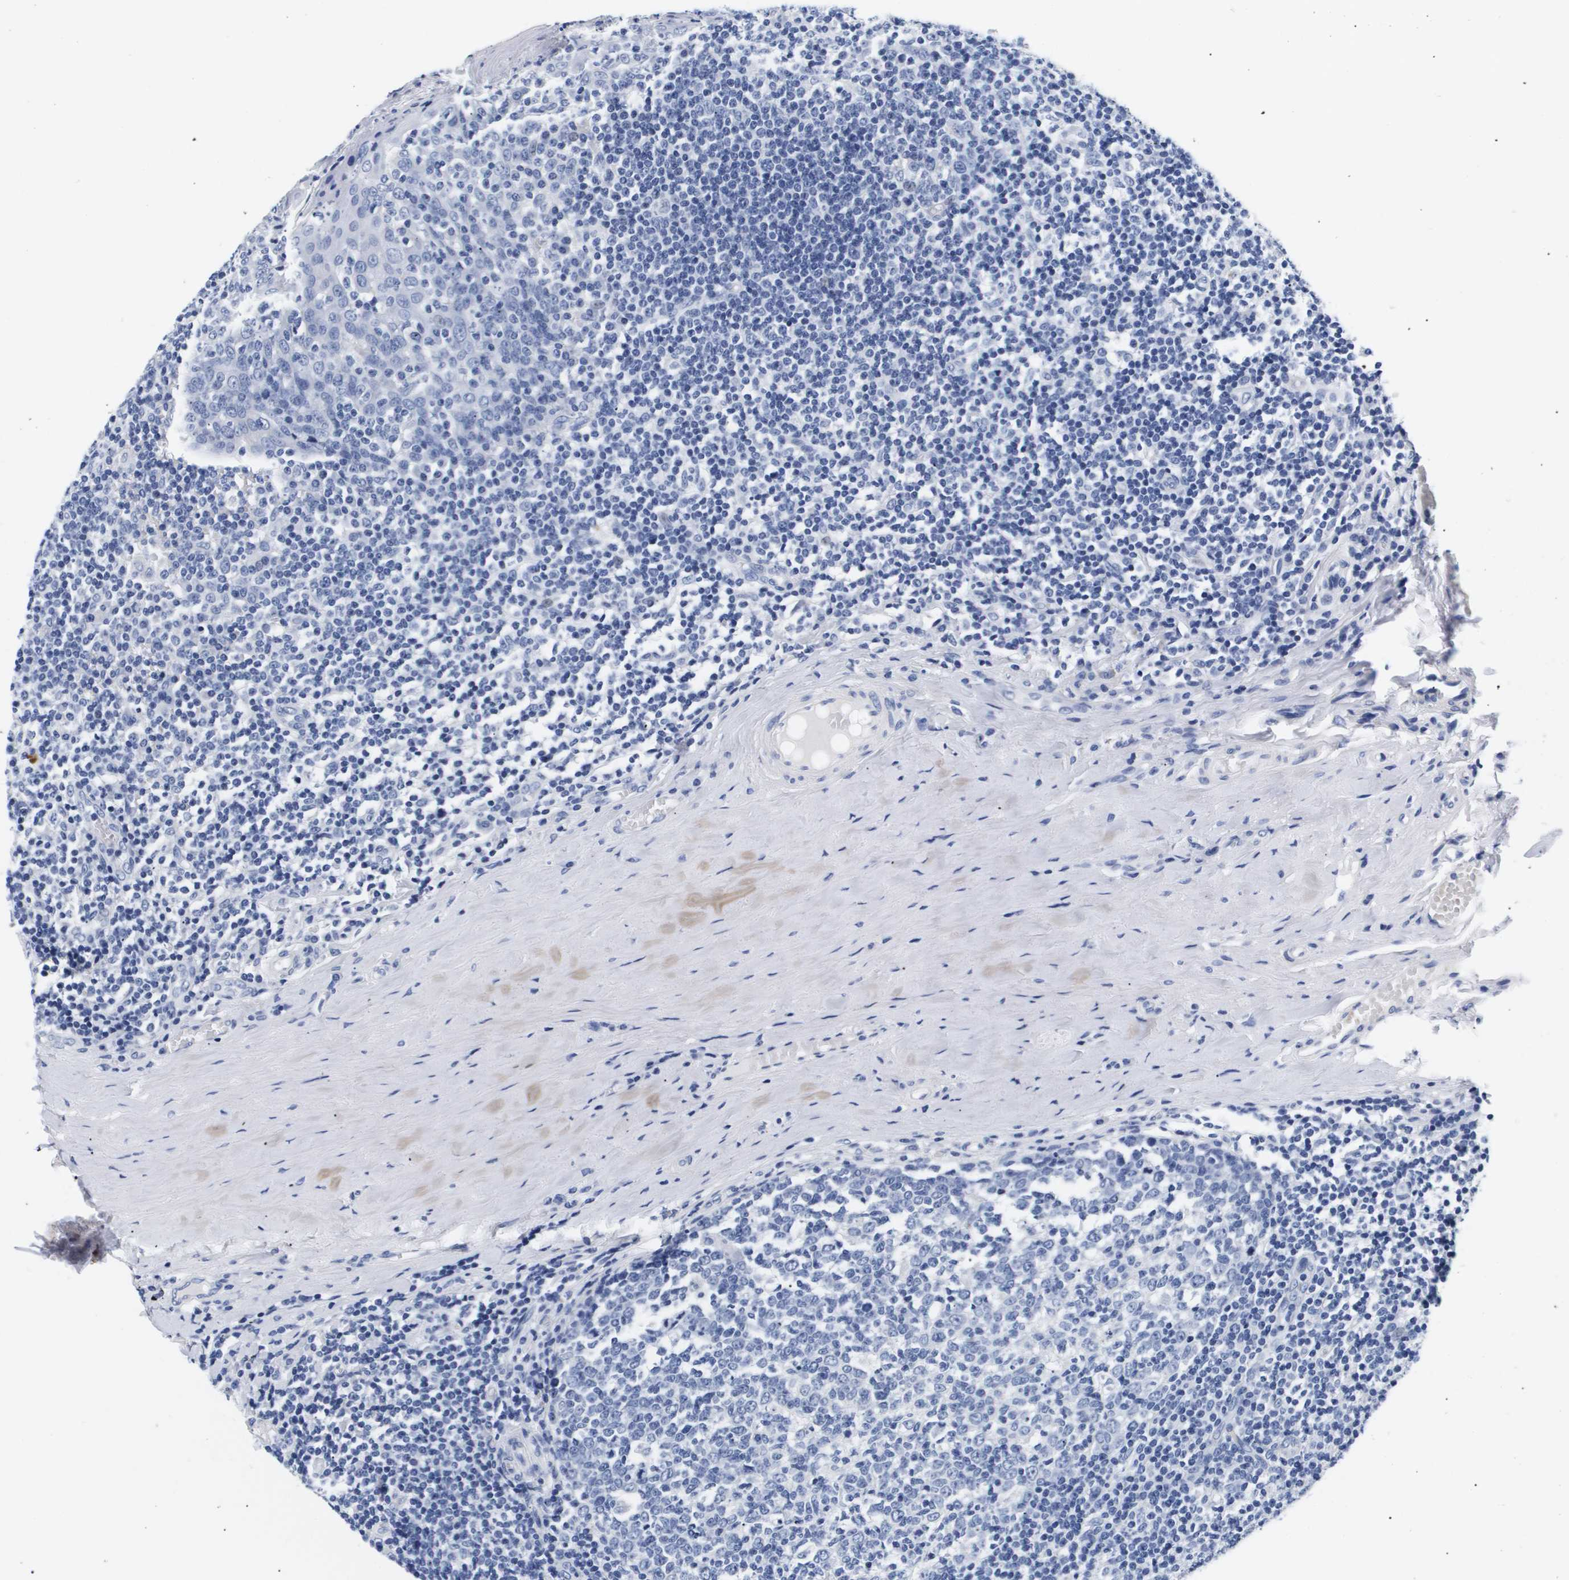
{"staining": {"intensity": "negative", "quantity": "none", "location": "none"}, "tissue": "tonsil", "cell_type": "Germinal center cells", "image_type": "normal", "snomed": [{"axis": "morphology", "description": "Normal tissue, NOS"}, {"axis": "topography", "description": "Tonsil"}], "caption": "Human tonsil stained for a protein using immunohistochemistry (IHC) demonstrates no positivity in germinal center cells.", "gene": "ATP6V0A4", "patient": {"sex": "female", "age": 19}}